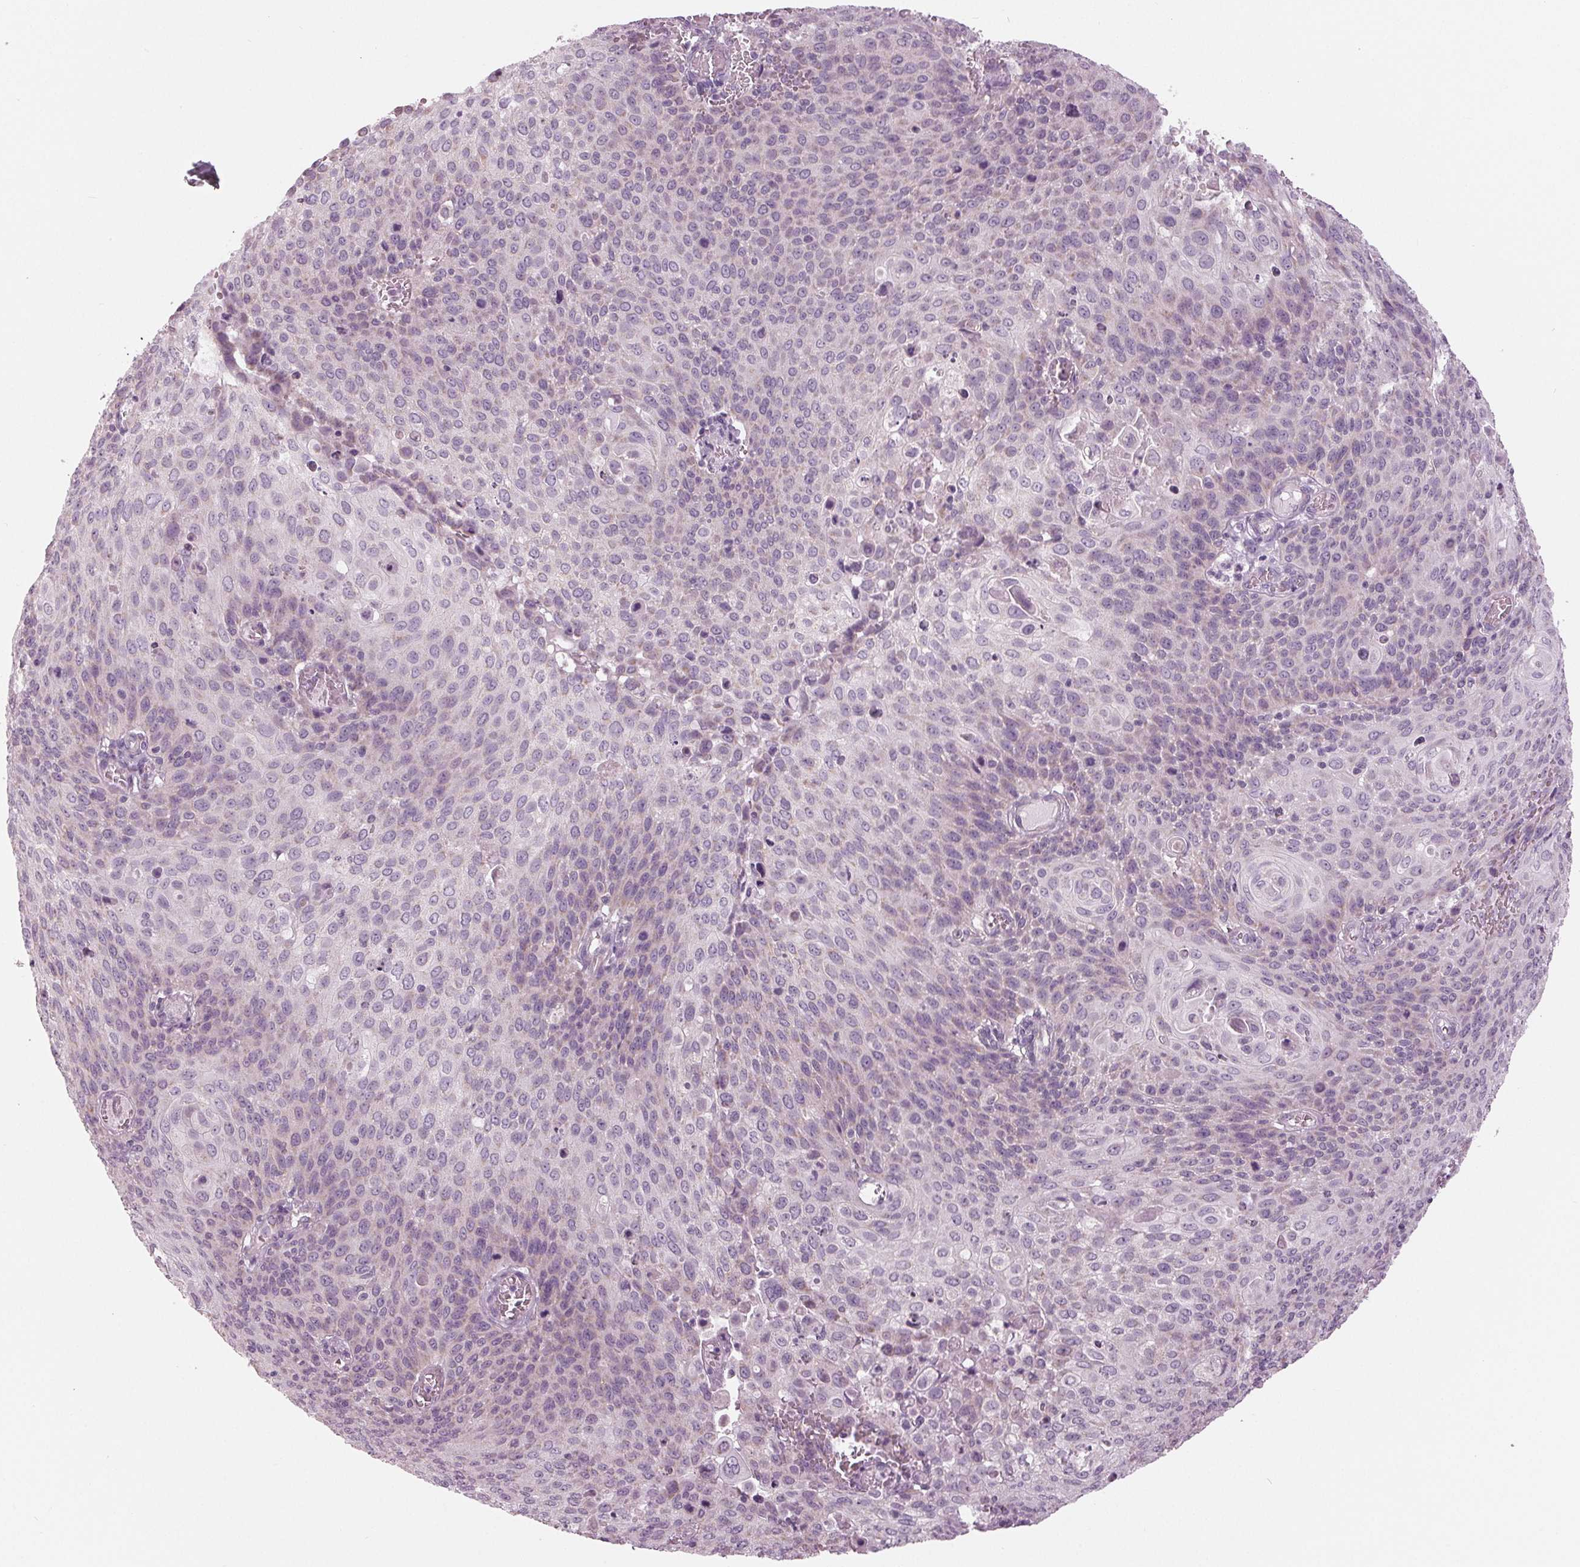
{"staining": {"intensity": "weak", "quantity": "<25%", "location": "cytoplasmic/membranous"}, "tissue": "cervical cancer", "cell_type": "Tumor cells", "image_type": "cancer", "snomed": [{"axis": "morphology", "description": "Squamous cell carcinoma, NOS"}, {"axis": "topography", "description": "Cervix"}], "caption": "An image of human cervical cancer (squamous cell carcinoma) is negative for staining in tumor cells.", "gene": "SAMD4A", "patient": {"sex": "female", "age": 65}}